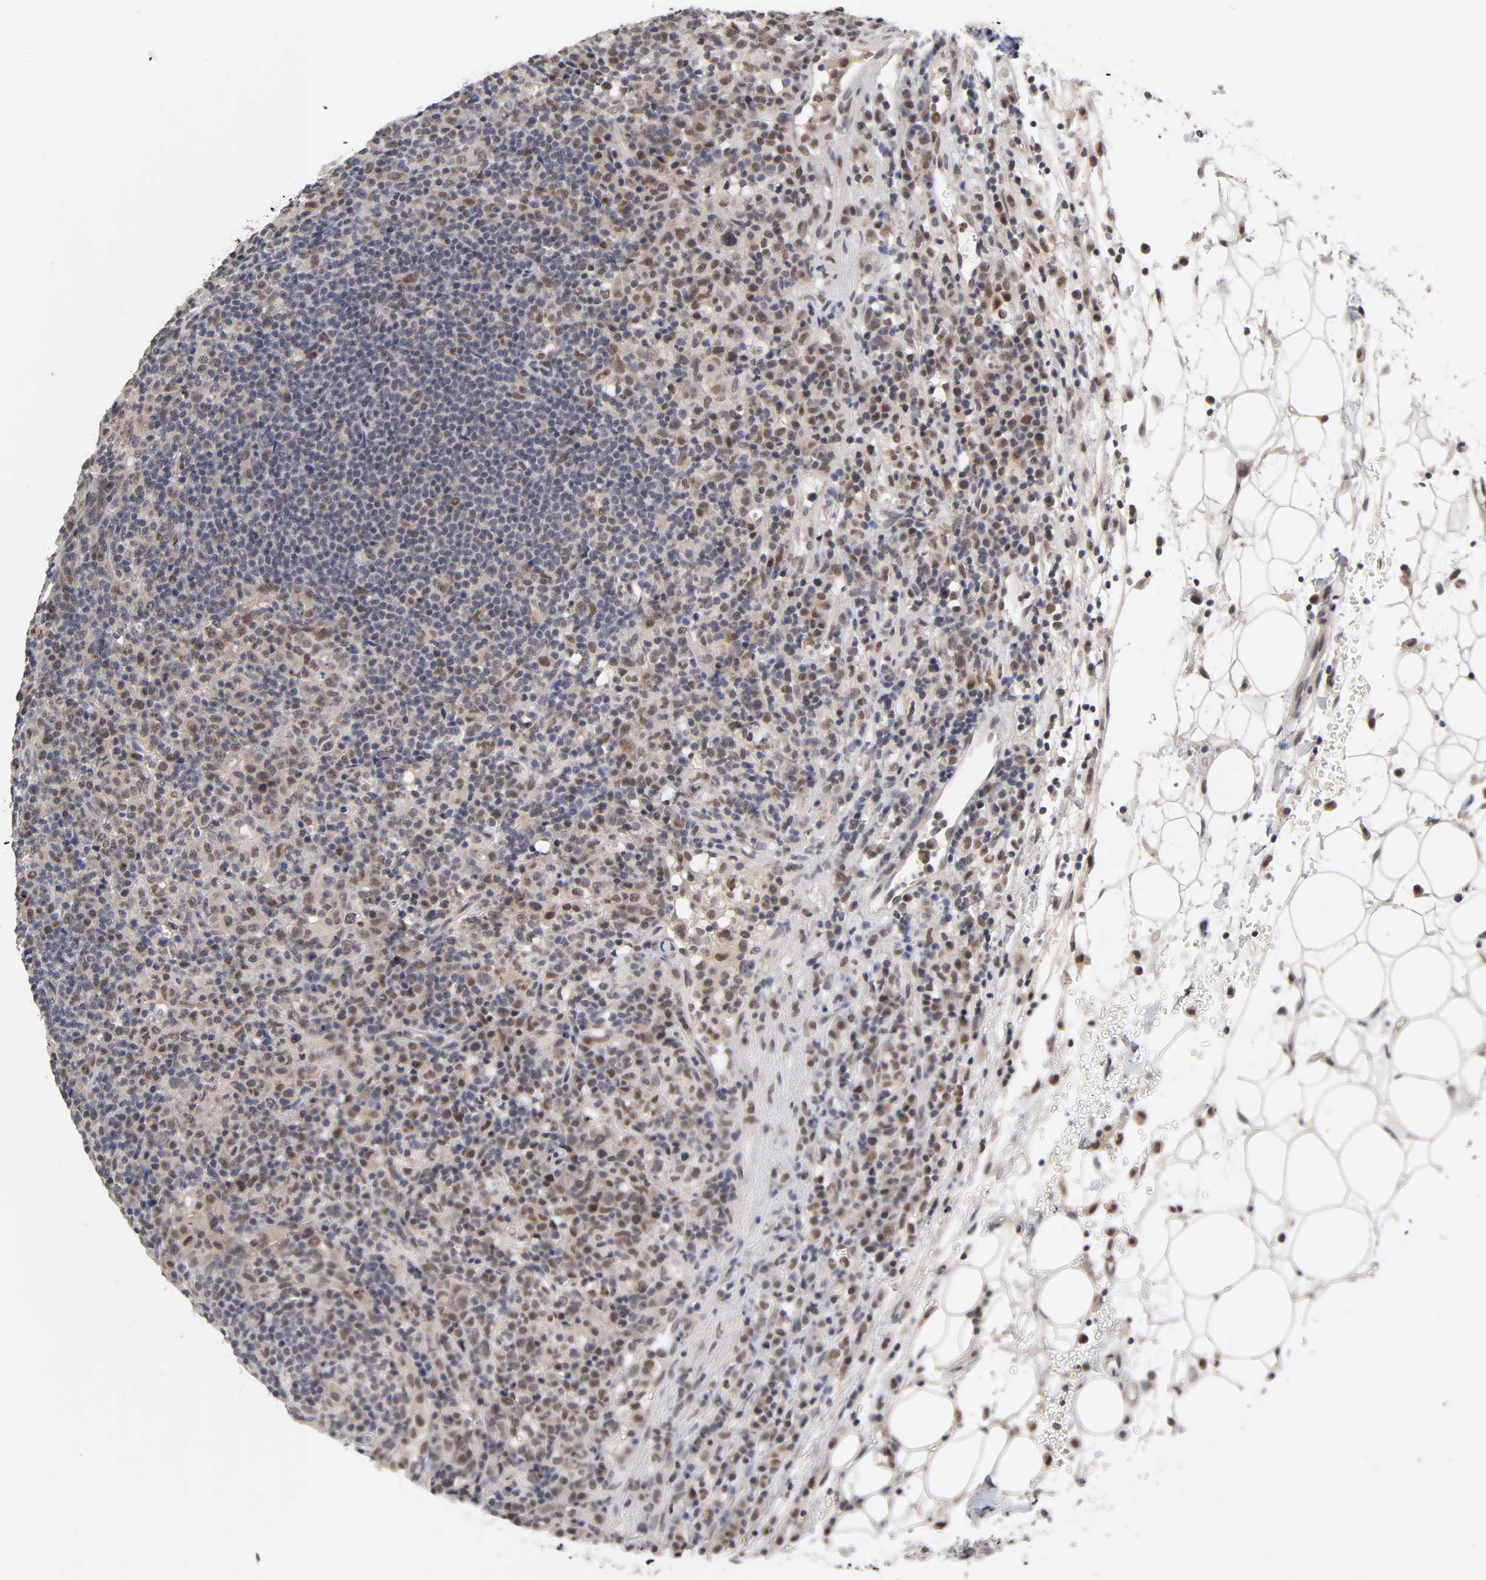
{"staining": {"intensity": "moderate", "quantity": "25%-75%", "location": "cytoplasmic/membranous,nuclear"}, "tissue": "lymphoma", "cell_type": "Tumor cells", "image_type": "cancer", "snomed": [{"axis": "morphology", "description": "Hodgkin's disease, NOS"}, {"axis": "topography", "description": "Lymph node"}], "caption": "Brown immunohistochemical staining in Hodgkin's disease reveals moderate cytoplasmic/membranous and nuclear expression in approximately 25%-75% of tumor cells. (DAB IHC, brown staining for protein, blue staining for nuclei).", "gene": "EP300", "patient": {"sex": "male", "age": 65}}